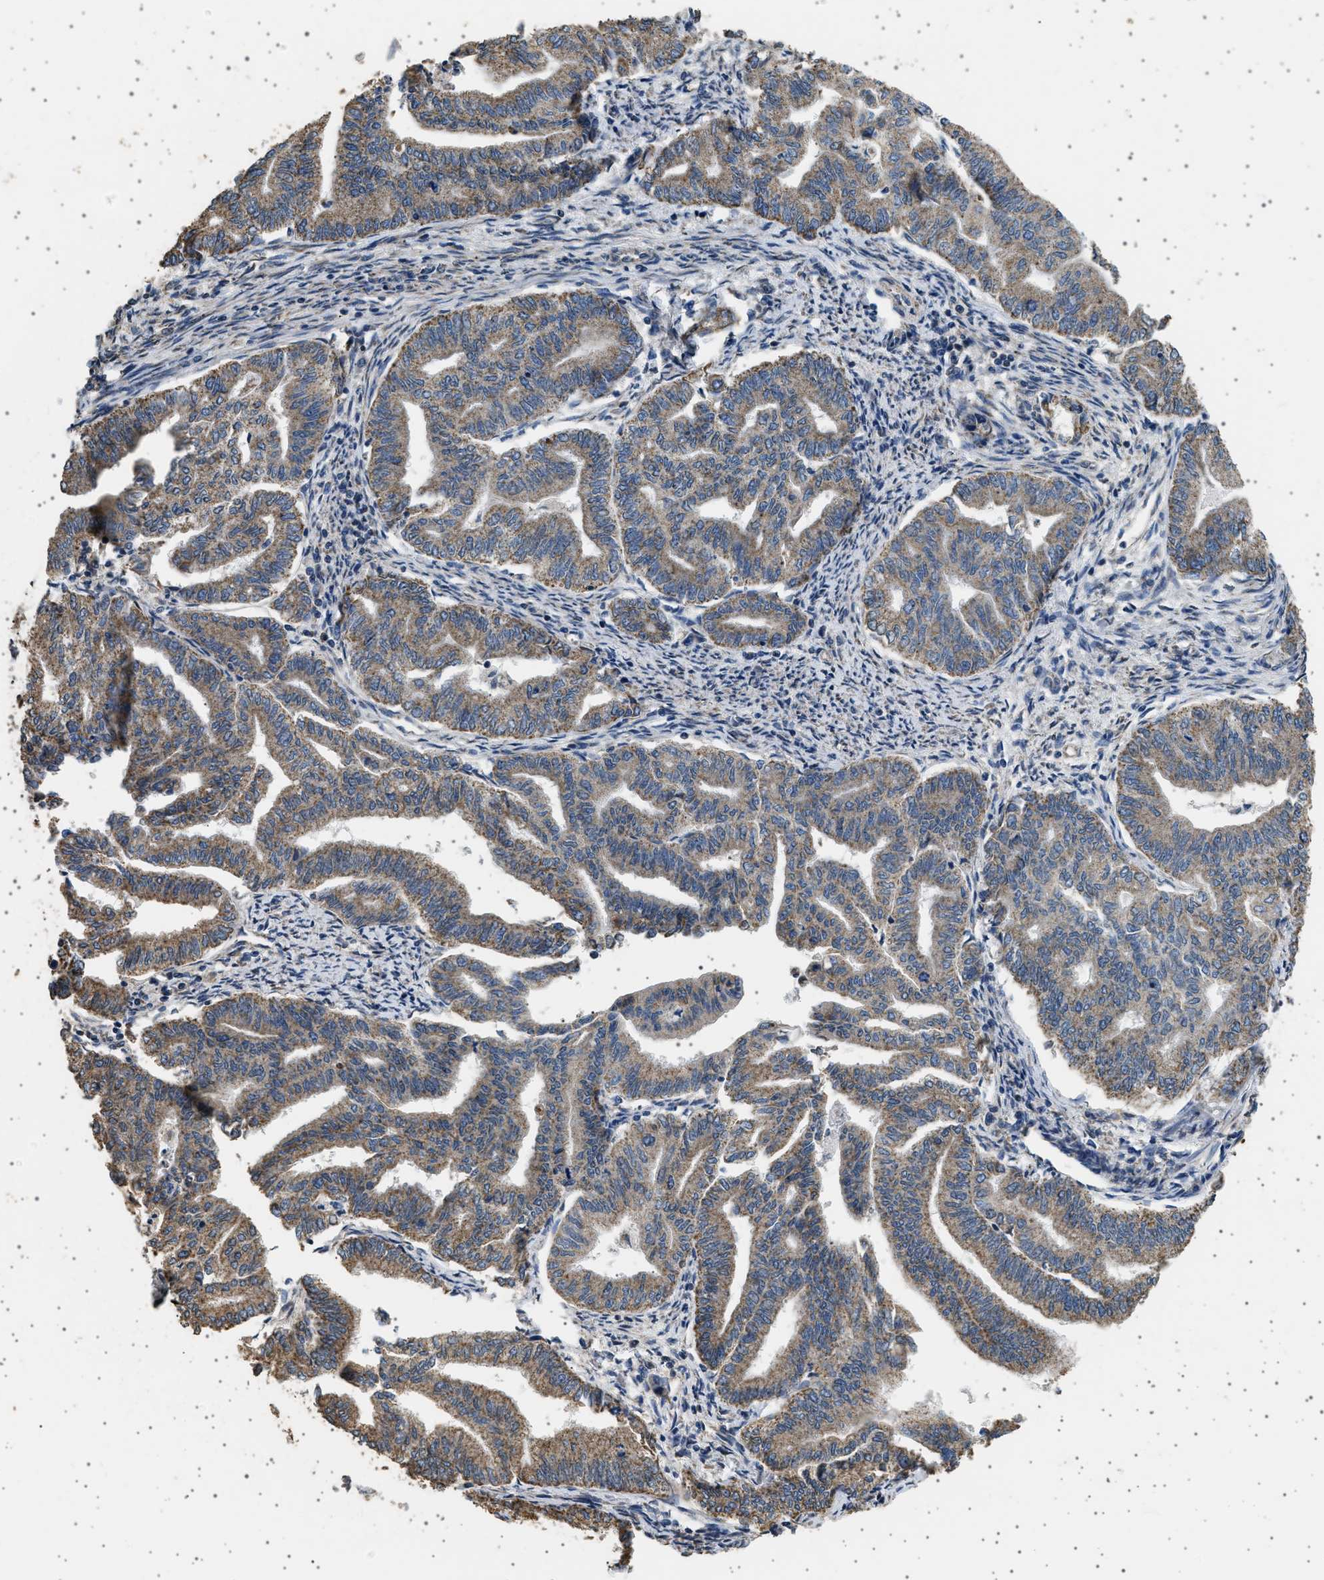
{"staining": {"intensity": "moderate", "quantity": ">75%", "location": "cytoplasmic/membranous"}, "tissue": "endometrial cancer", "cell_type": "Tumor cells", "image_type": "cancer", "snomed": [{"axis": "morphology", "description": "Adenocarcinoma, NOS"}, {"axis": "topography", "description": "Endometrium"}], "caption": "DAB (3,3'-diaminobenzidine) immunohistochemical staining of human endometrial adenocarcinoma demonstrates moderate cytoplasmic/membranous protein expression in approximately >75% of tumor cells.", "gene": "KCNA4", "patient": {"sex": "female", "age": 79}}